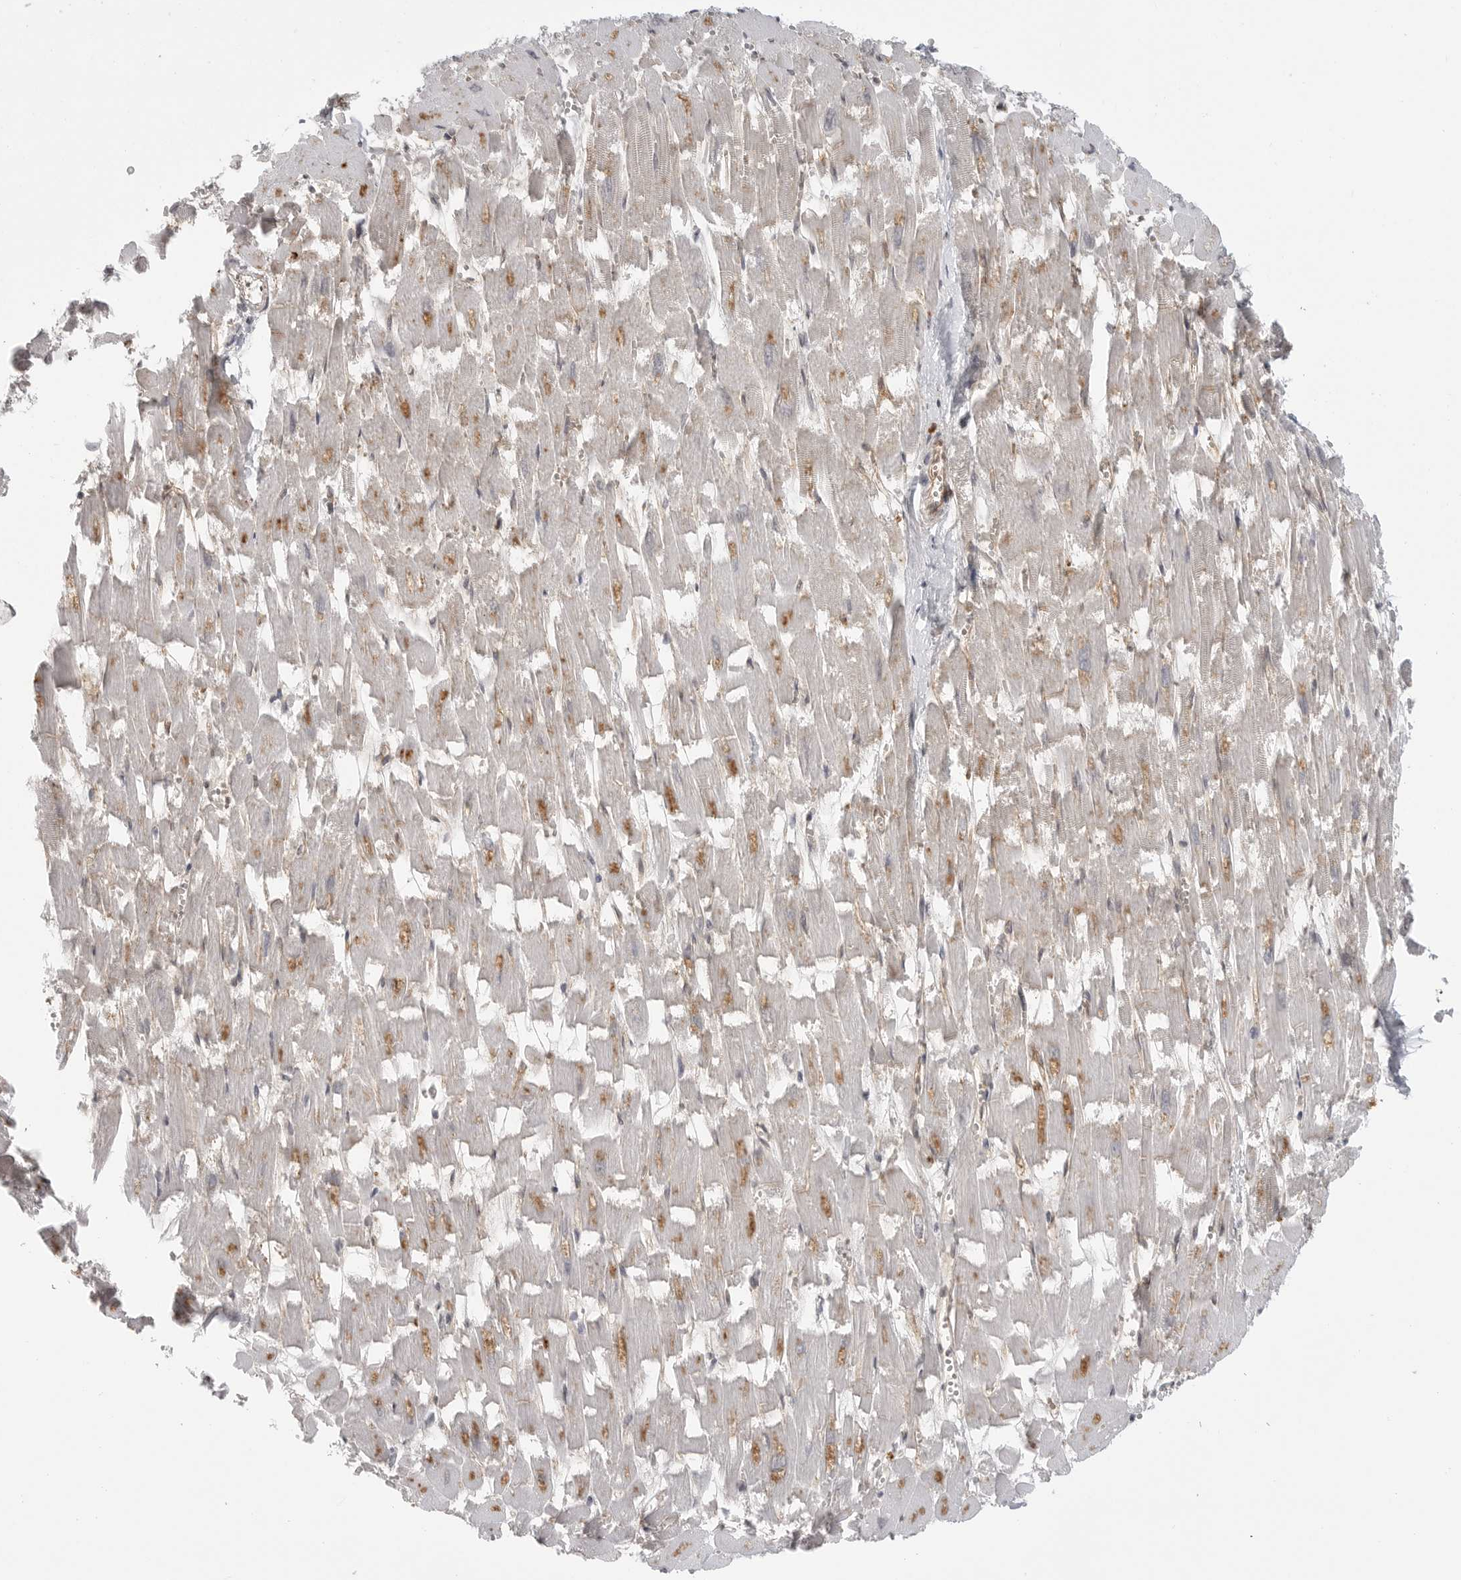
{"staining": {"intensity": "moderate", "quantity": "<25%", "location": "cytoplasmic/membranous"}, "tissue": "heart muscle", "cell_type": "Cardiomyocytes", "image_type": "normal", "snomed": [{"axis": "morphology", "description": "Normal tissue, NOS"}, {"axis": "topography", "description": "Heart"}], "caption": "Heart muscle stained for a protein displays moderate cytoplasmic/membranous positivity in cardiomyocytes. (Brightfield microscopy of DAB IHC at high magnification).", "gene": "IFNGR1", "patient": {"sex": "male", "age": 54}}